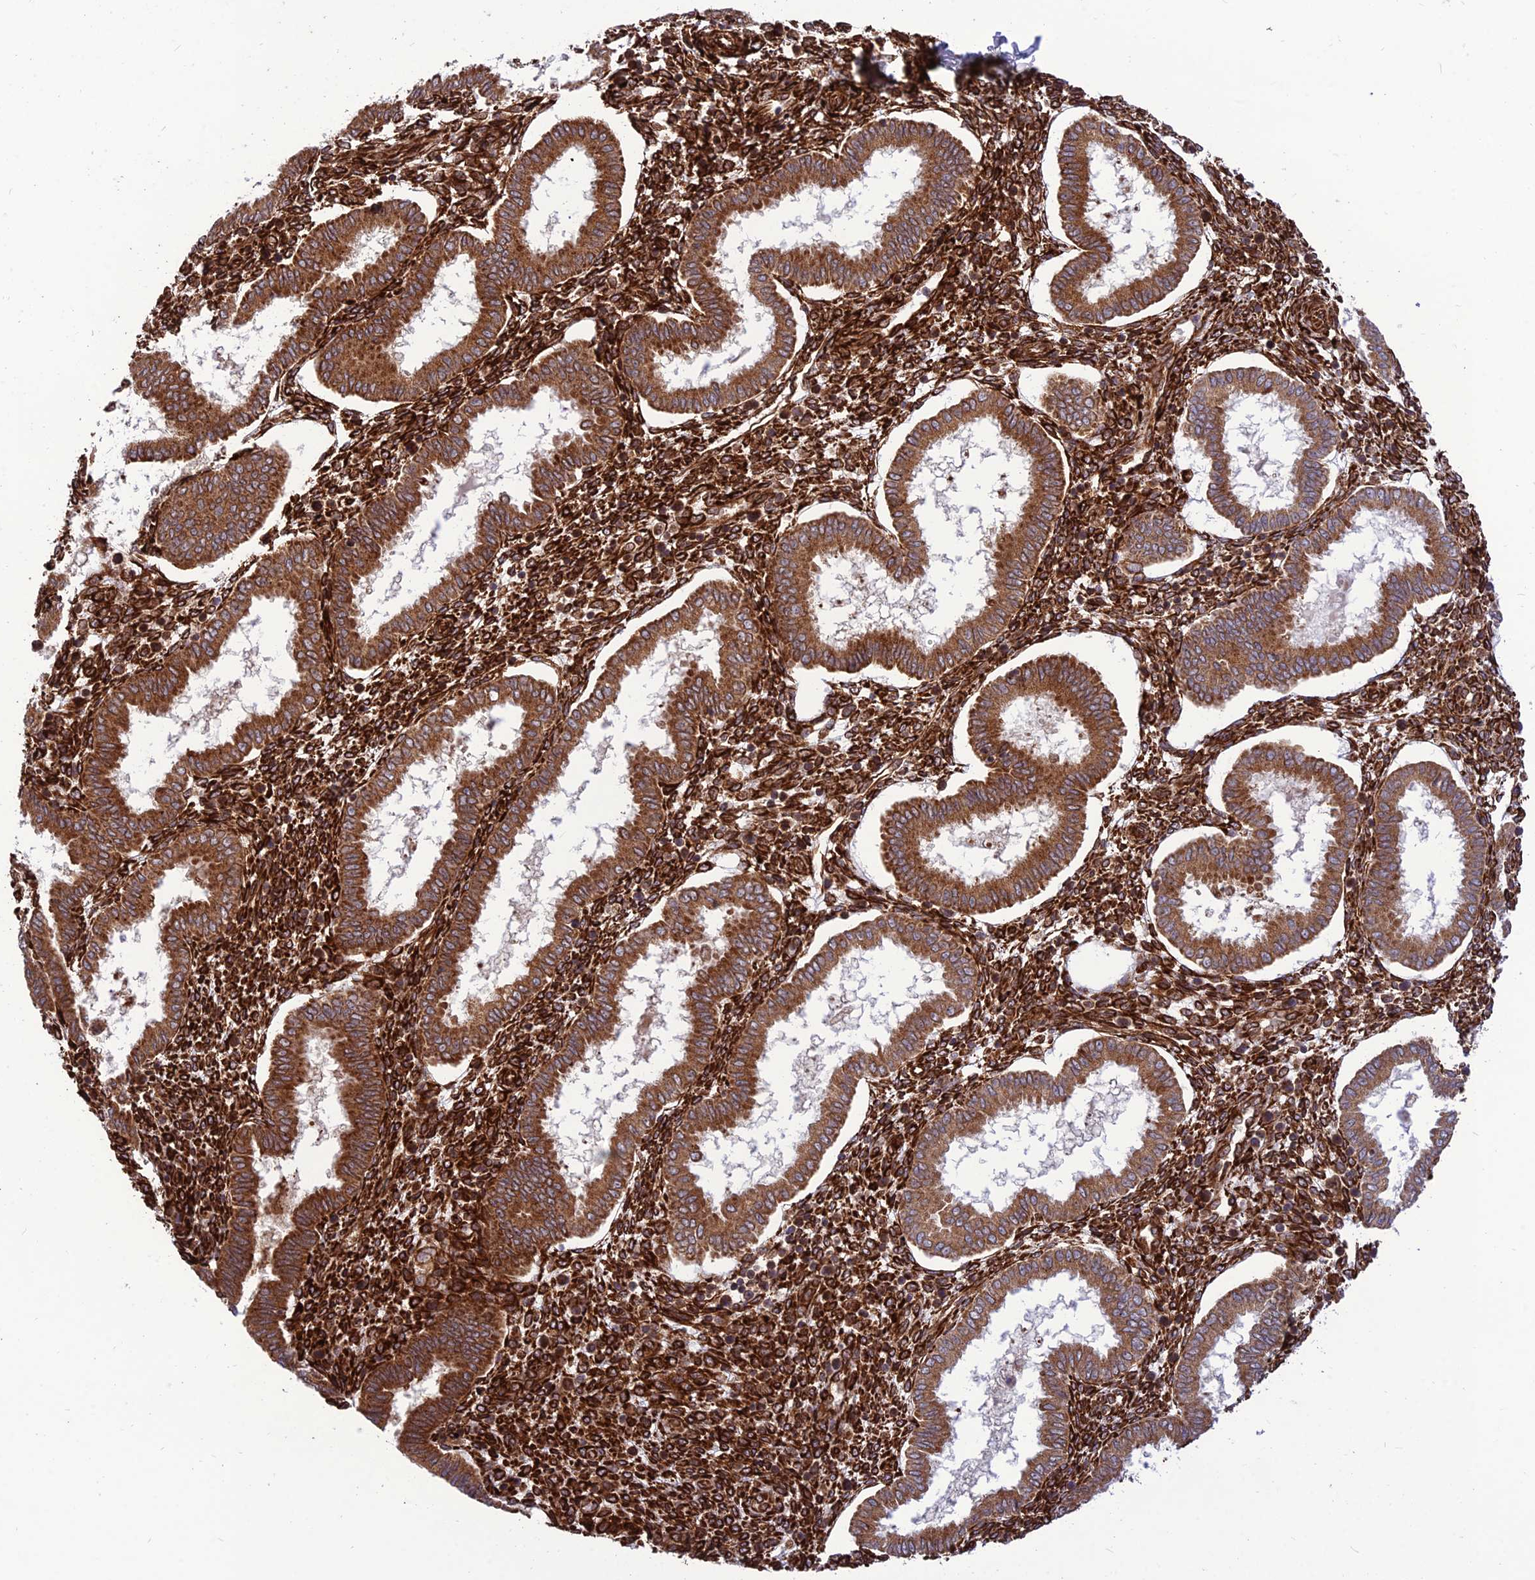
{"staining": {"intensity": "strong", "quantity": ">75%", "location": "cytoplasmic/membranous"}, "tissue": "endometrium", "cell_type": "Cells in endometrial stroma", "image_type": "normal", "snomed": [{"axis": "morphology", "description": "Normal tissue, NOS"}, {"axis": "topography", "description": "Endometrium"}], "caption": "Immunohistochemical staining of benign human endometrium exhibits high levels of strong cytoplasmic/membranous staining in about >75% of cells in endometrial stroma.", "gene": "CRTAP", "patient": {"sex": "female", "age": 24}}